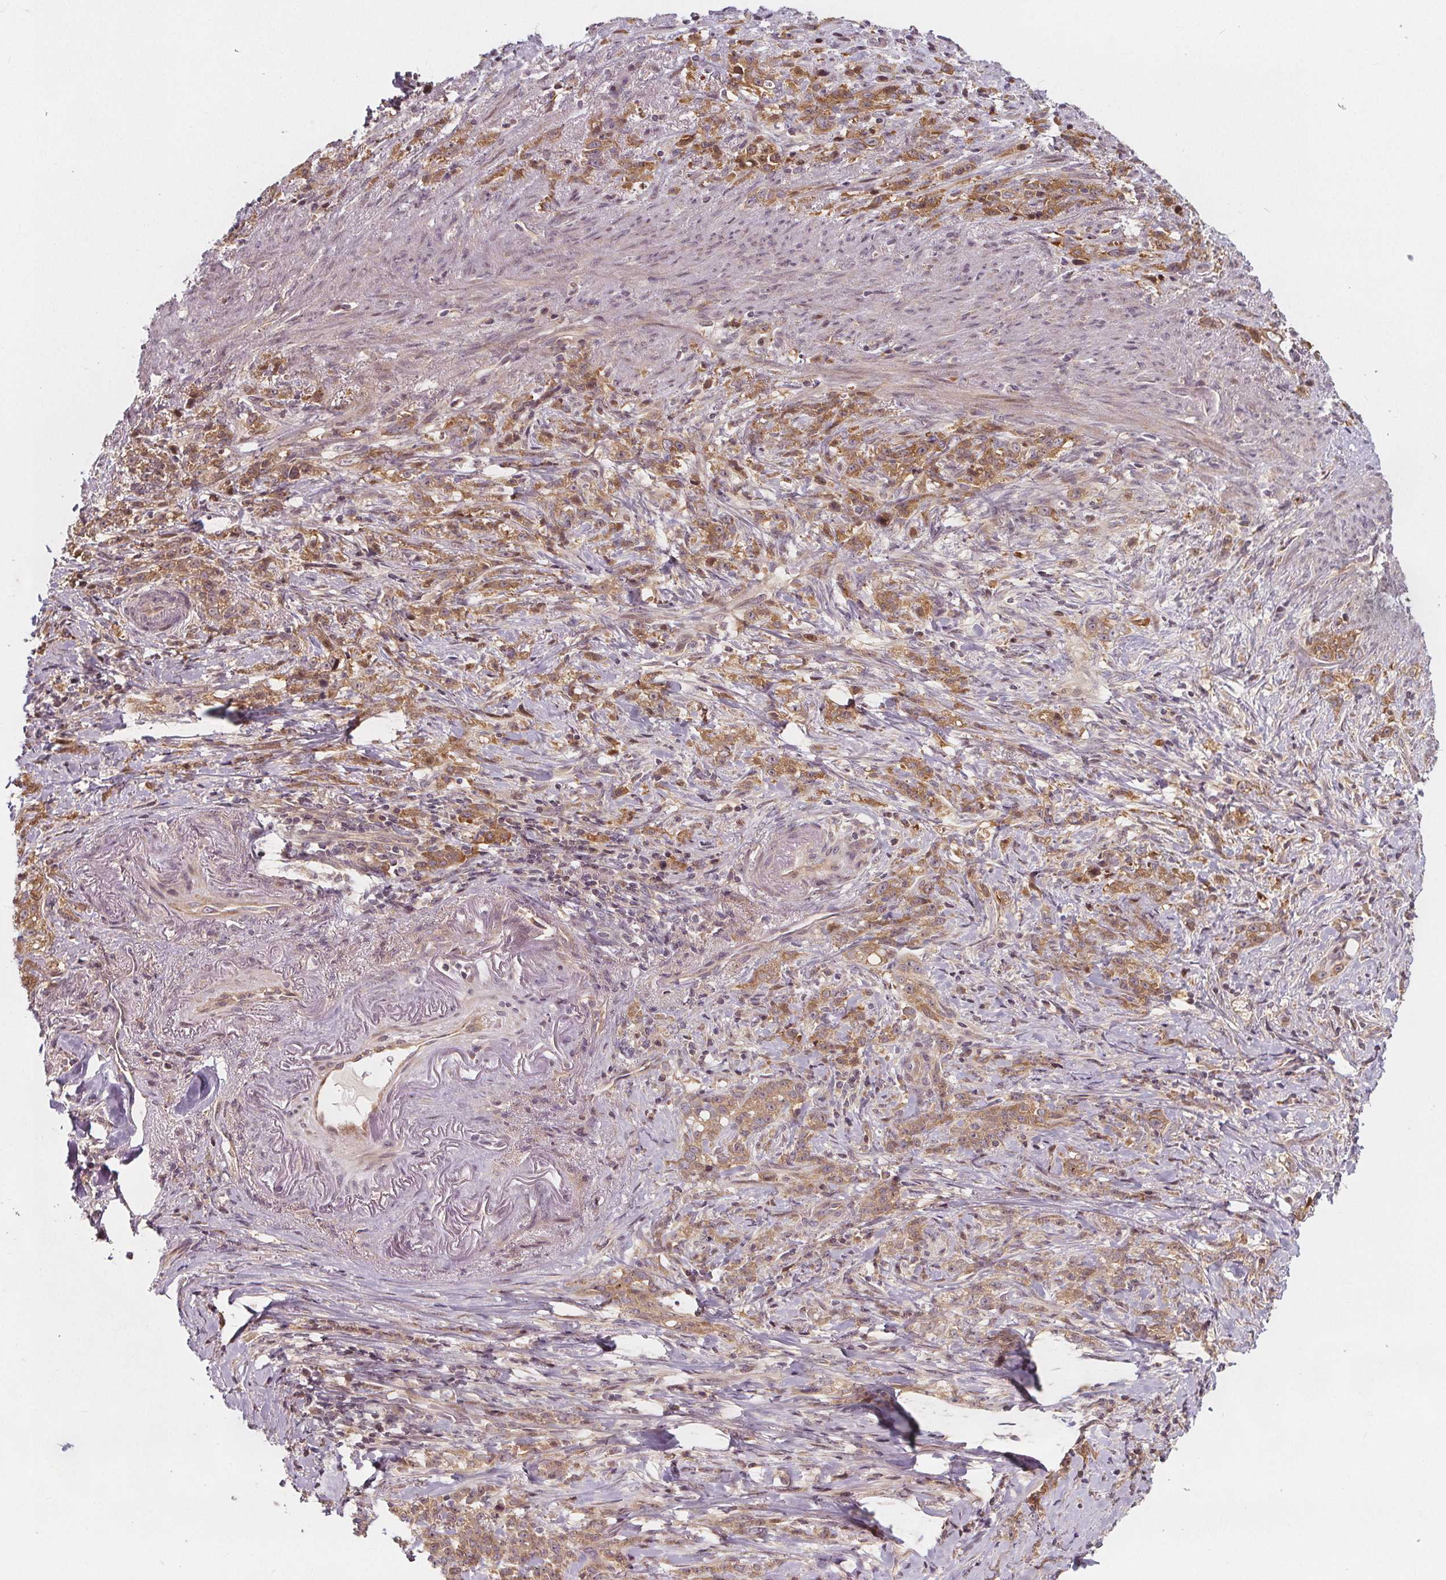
{"staining": {"intensity": "moderate", "quantity": ">75%", "location": "cytoplasmic/membranous"}, "tissue": "stomach cancer", "cell_type": "Tumor cells", "image_type": "cancer", "snomed": [{"axis": "morphology", "description": "Adenocarcinoma, NOS"}, {"axis": "topography", "description": "Stomach, lower"}], "caption": "Approximately >75% of tumor cells in human stomach cancer (adenocarcinoma) demonstrate moderate cytoplasmic/membranous protein staining as visualized by brown immunohistochemical staining.", "gene": "AKT1S1", "patient": {"sex": "male", "age": 88}}